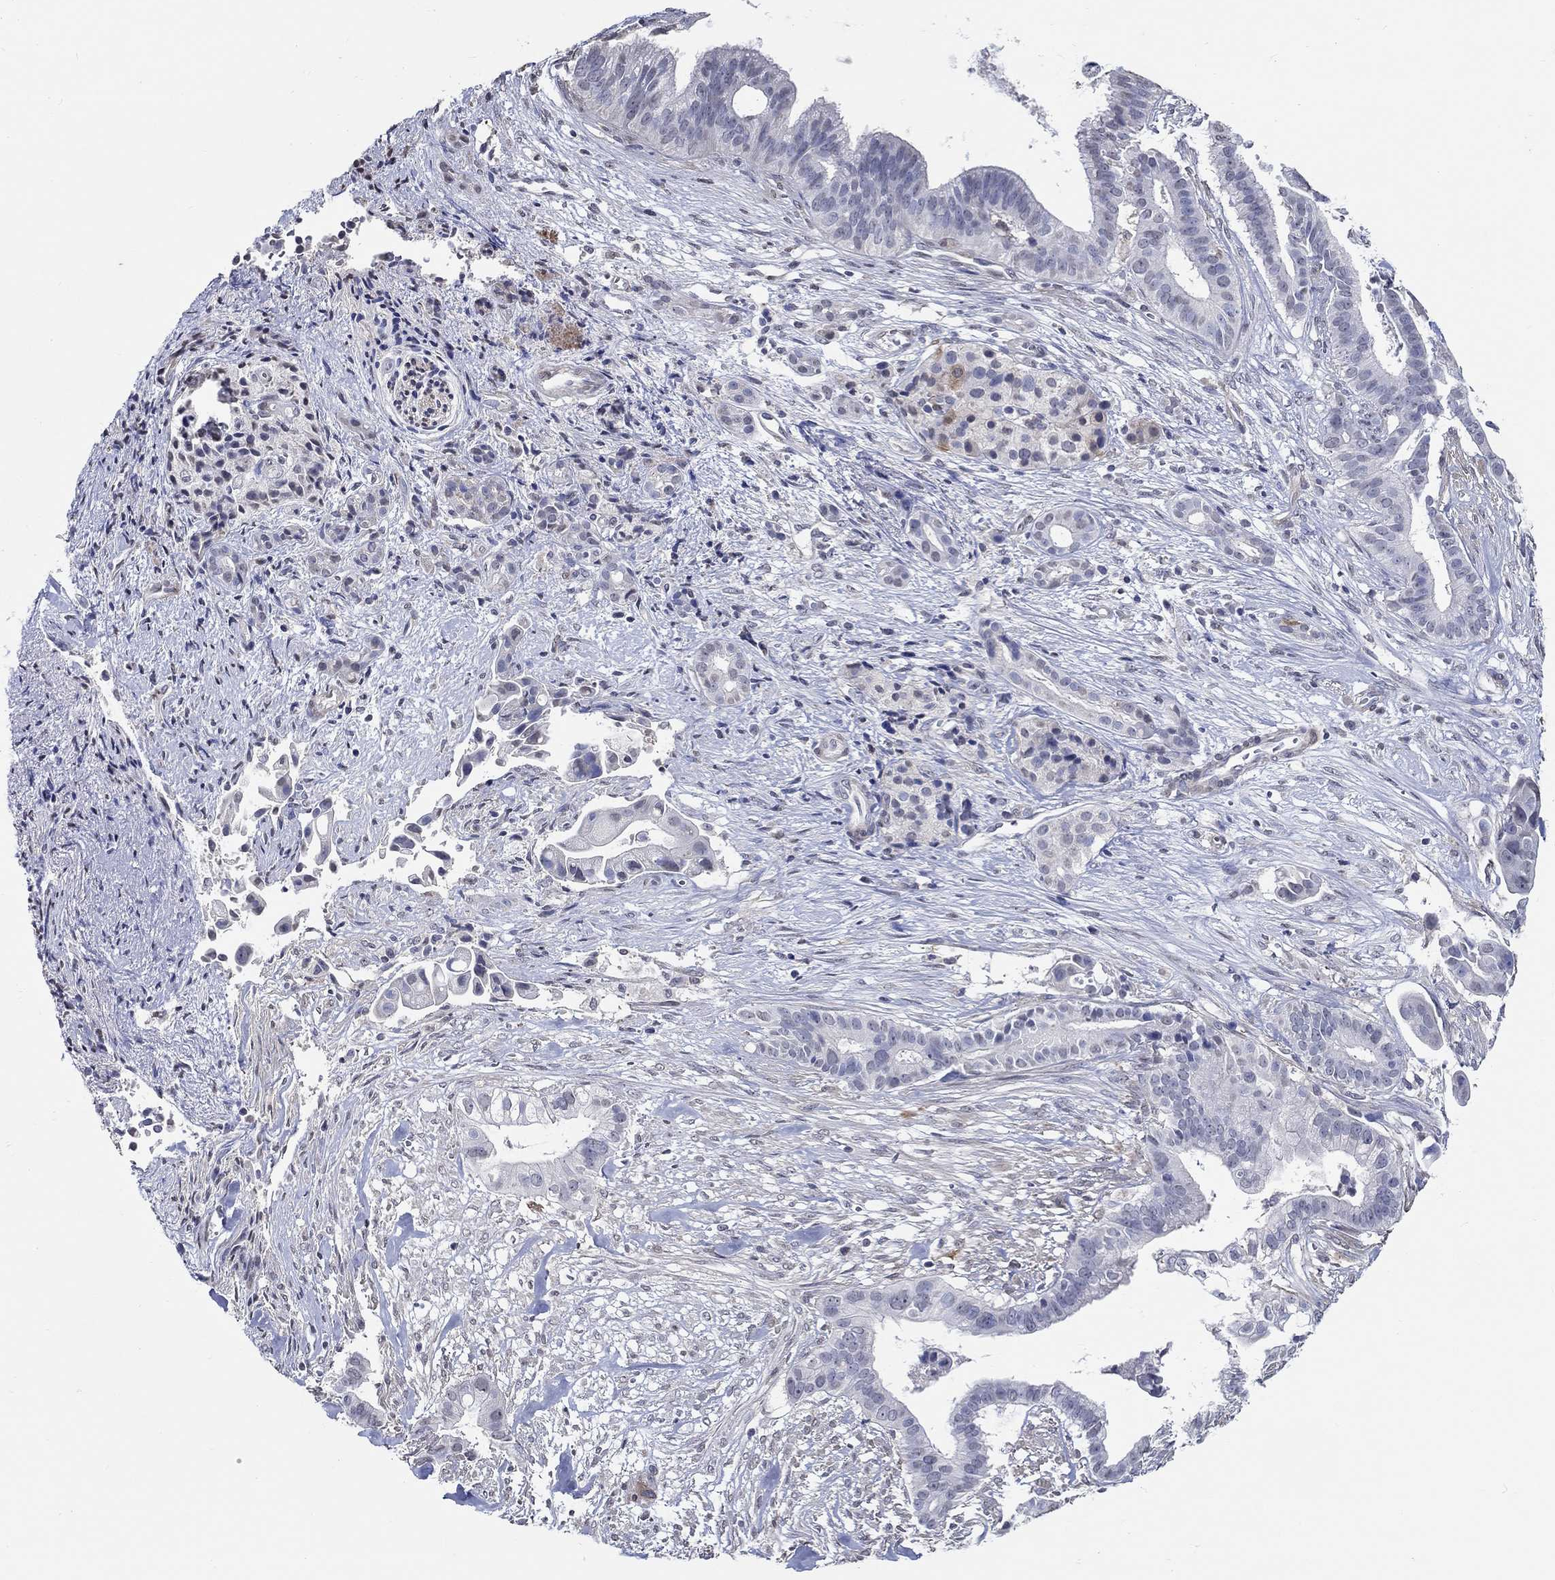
{"staining": {"intensity": "negative", "quantity": "none", "location": "none"}, "tissue": "pancreatic cancer", "cell_type": "Tumor cells", "image_type": "cancer", "snomed": [{"axis": "morphology", "description": "Adenocarcinoma, NOS"}, {"axis": "topography", "description": "Pancreas"}], "caption": "A photomicrograph of human adenocarcinoma (pancreatic) is negative for staining in tumor cells.", "gene": "PDE1B", "patient": {"sex": "male", "age": 61}}